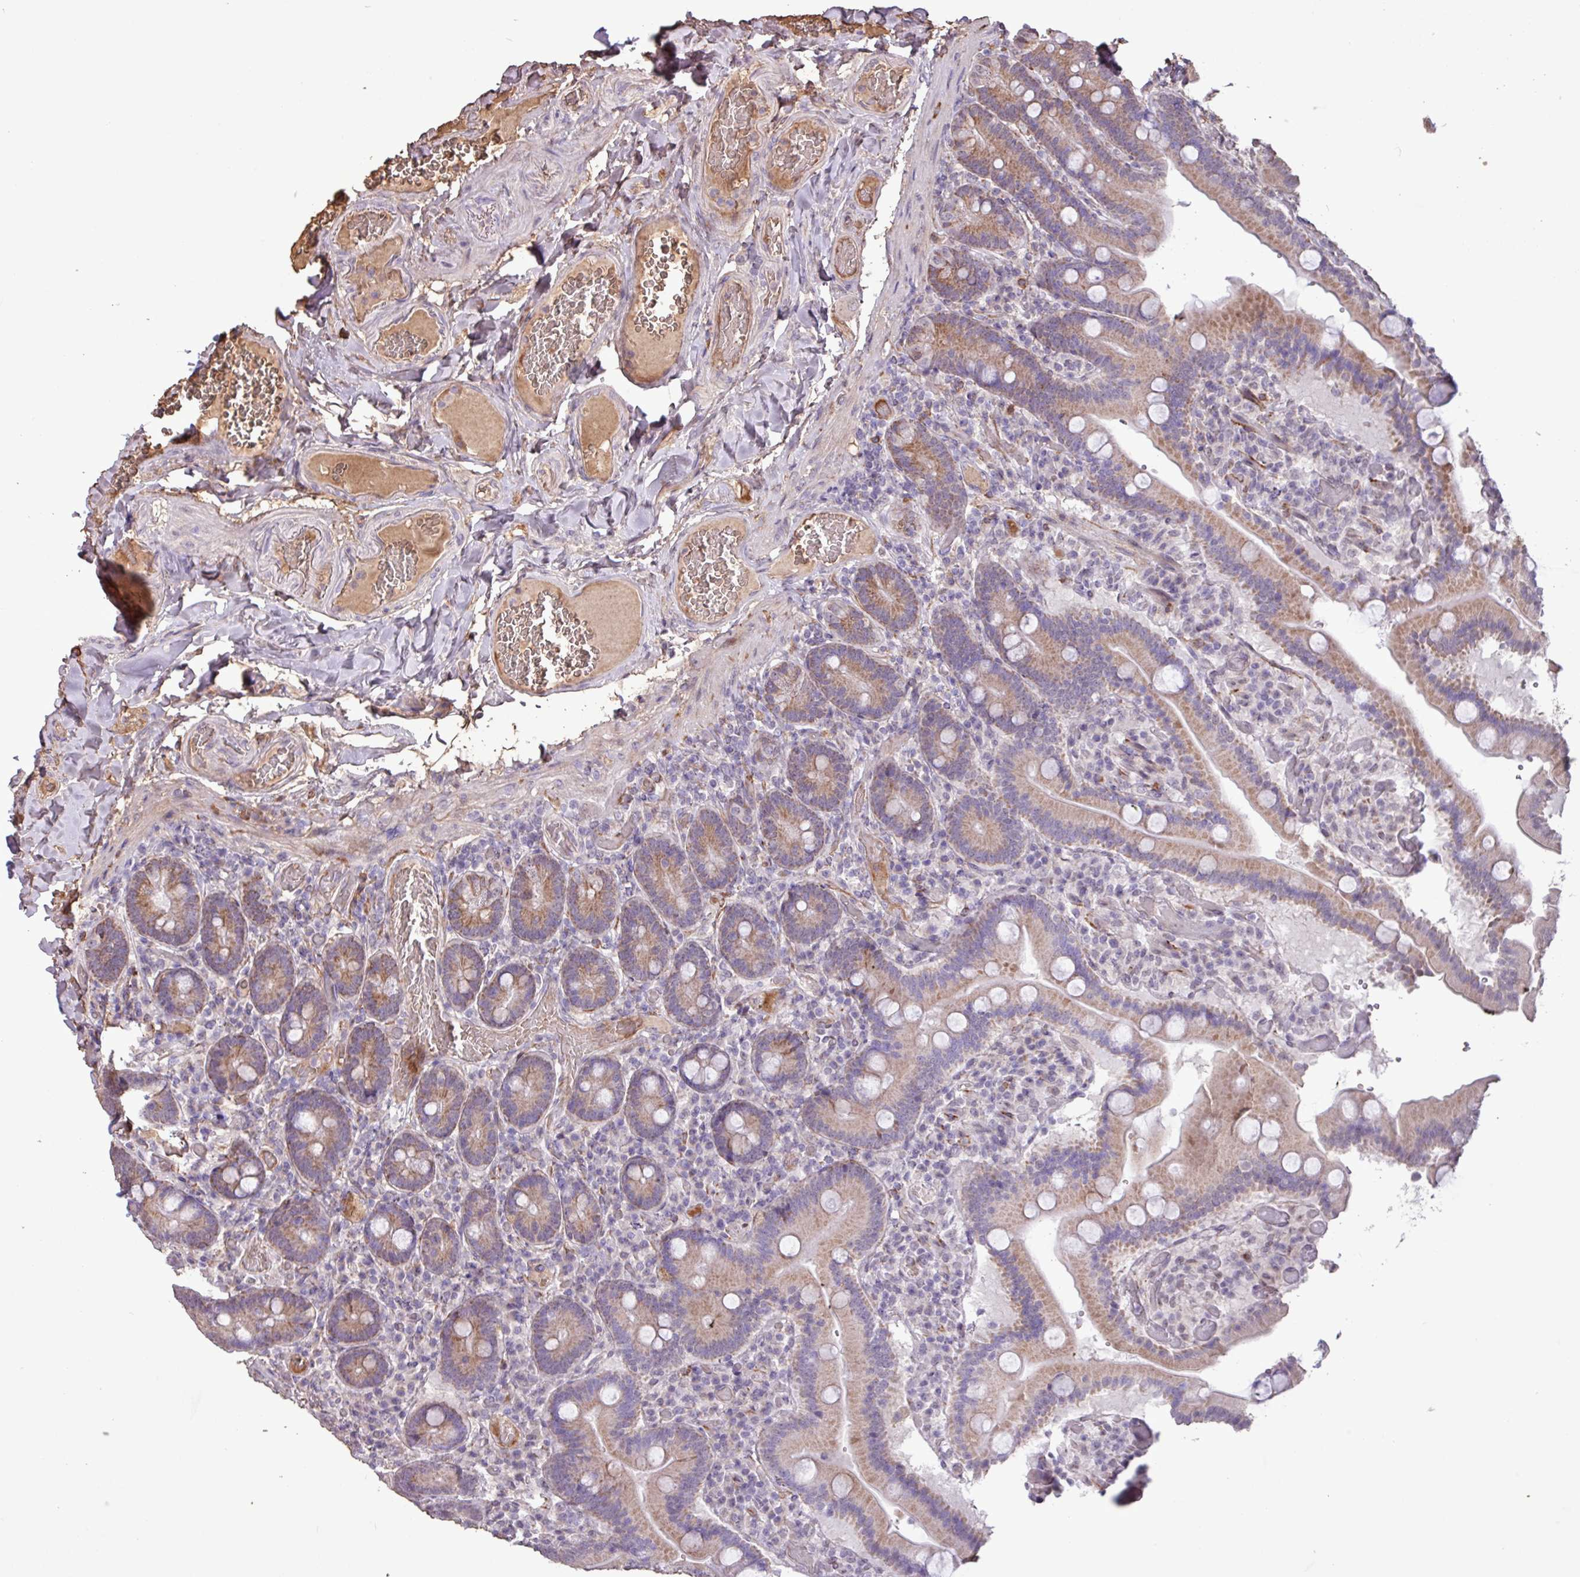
{"staining": {"intensity": "moderate", "quantity": ">75%", "location": "cytoplasmic/membranous"}, "tissue": "duodenum", "cell_type": "Glandular cells", "image_type": "normal", "snomed": [{"axis": "morphology", "description": "Normal tissue, NOS"}, {"axis": "topography", "description": "Duodenum"}], "caption": "Unremarkable duodenum reveals moderate cytoplasmic/membranous staining in about >75% of glandular cells, visualized by immunohistochemistry. Nuclei are stained in blue.", "gene": "L3MBTL3", "patient": {"sex": "female", "age": 62}}